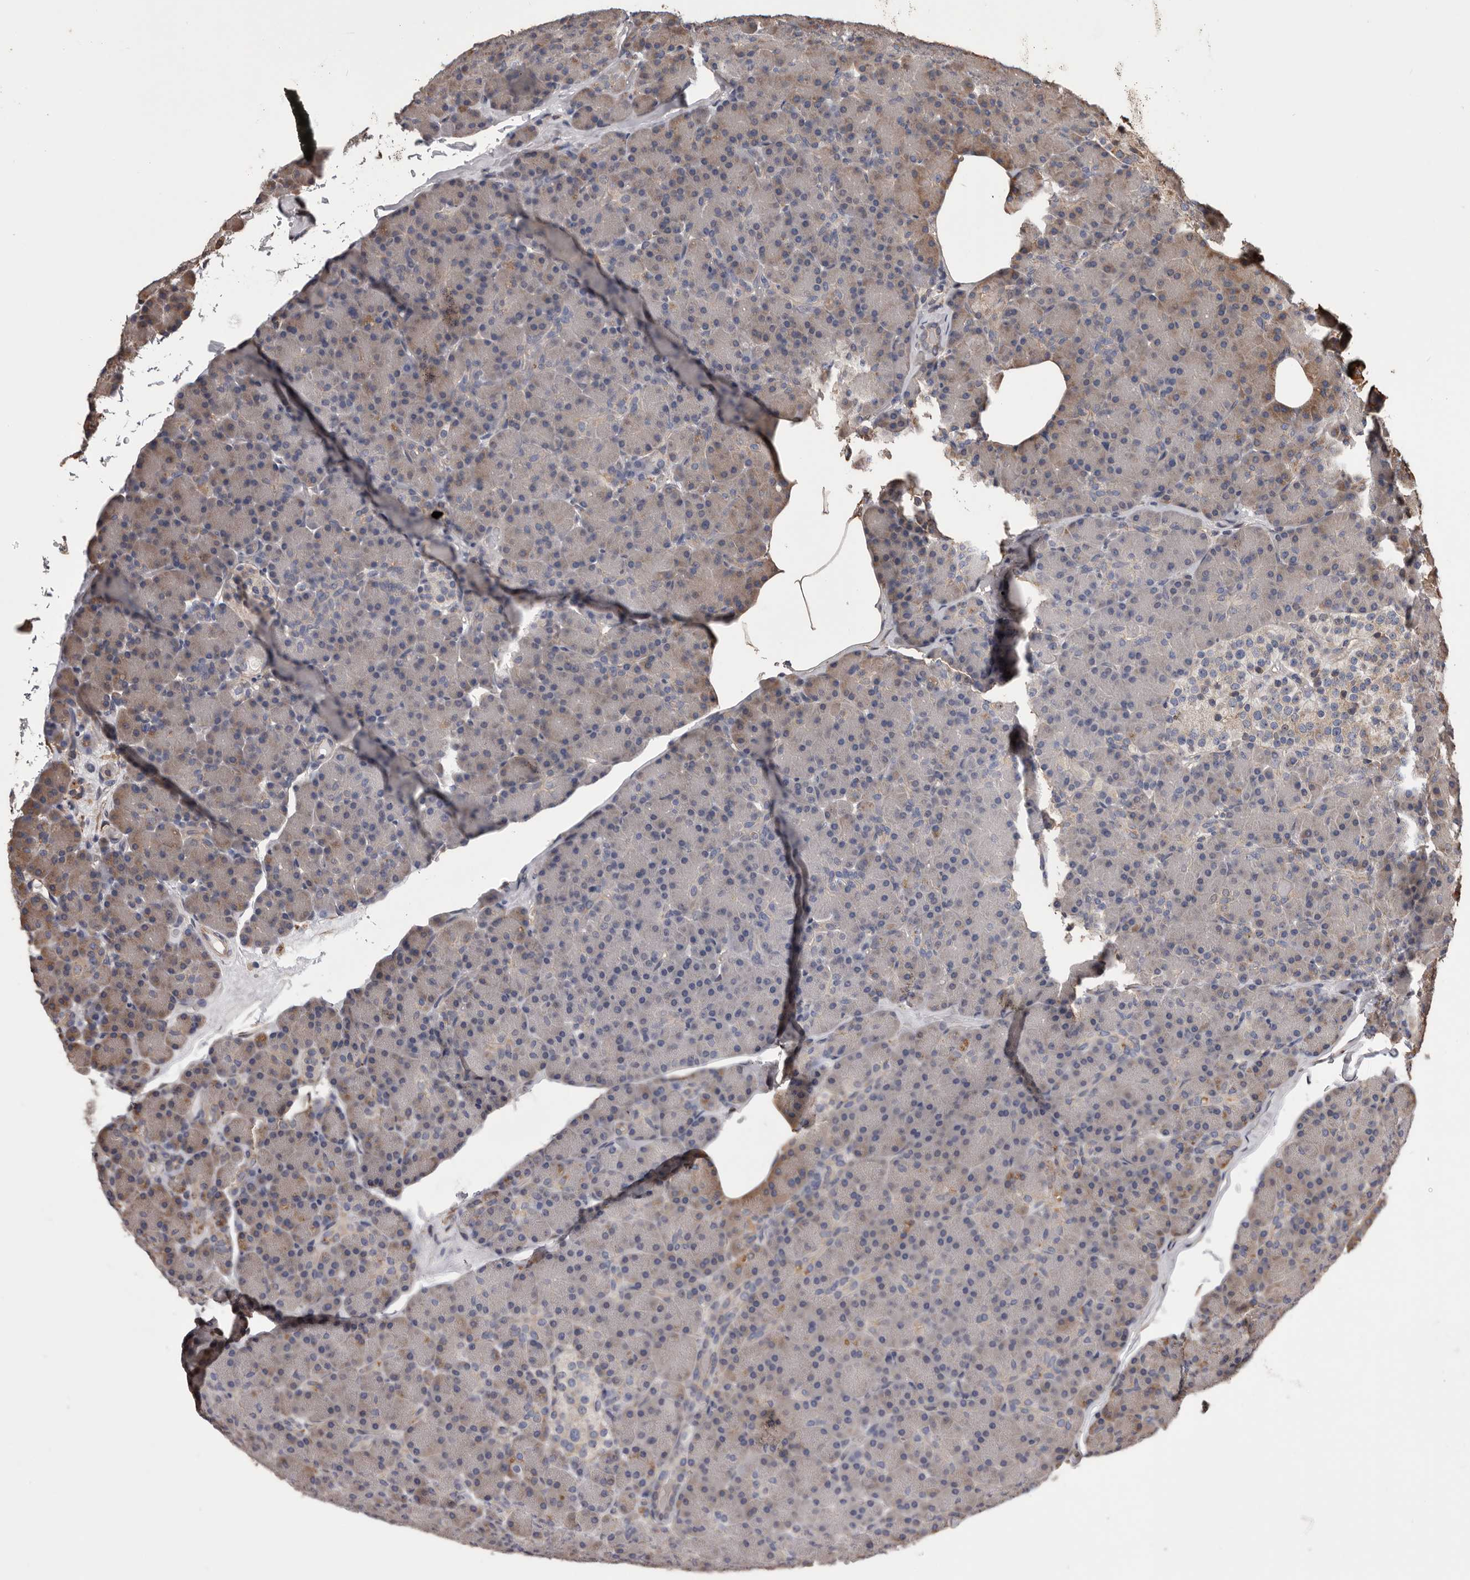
{"staining": {"intensity": "weak", "quantity": "<25%", "location": "cytoplasmic/membranous"}, "tissue": "pancreas", "cell_type": "Exocrine glandular cells", "image_type": "normal", "snomed": [{"axis": "morphology", "description": "Normal tissue, NOS"}, {"axis": "topography", "description": "Pancreas"}], "caption": "Immunohistochemical staining of unremarkable human pancreas shows no significant staining in exocrine glandular cells.", "gene": "CEP104", "patient": {"sex": "female", "age": 43}}